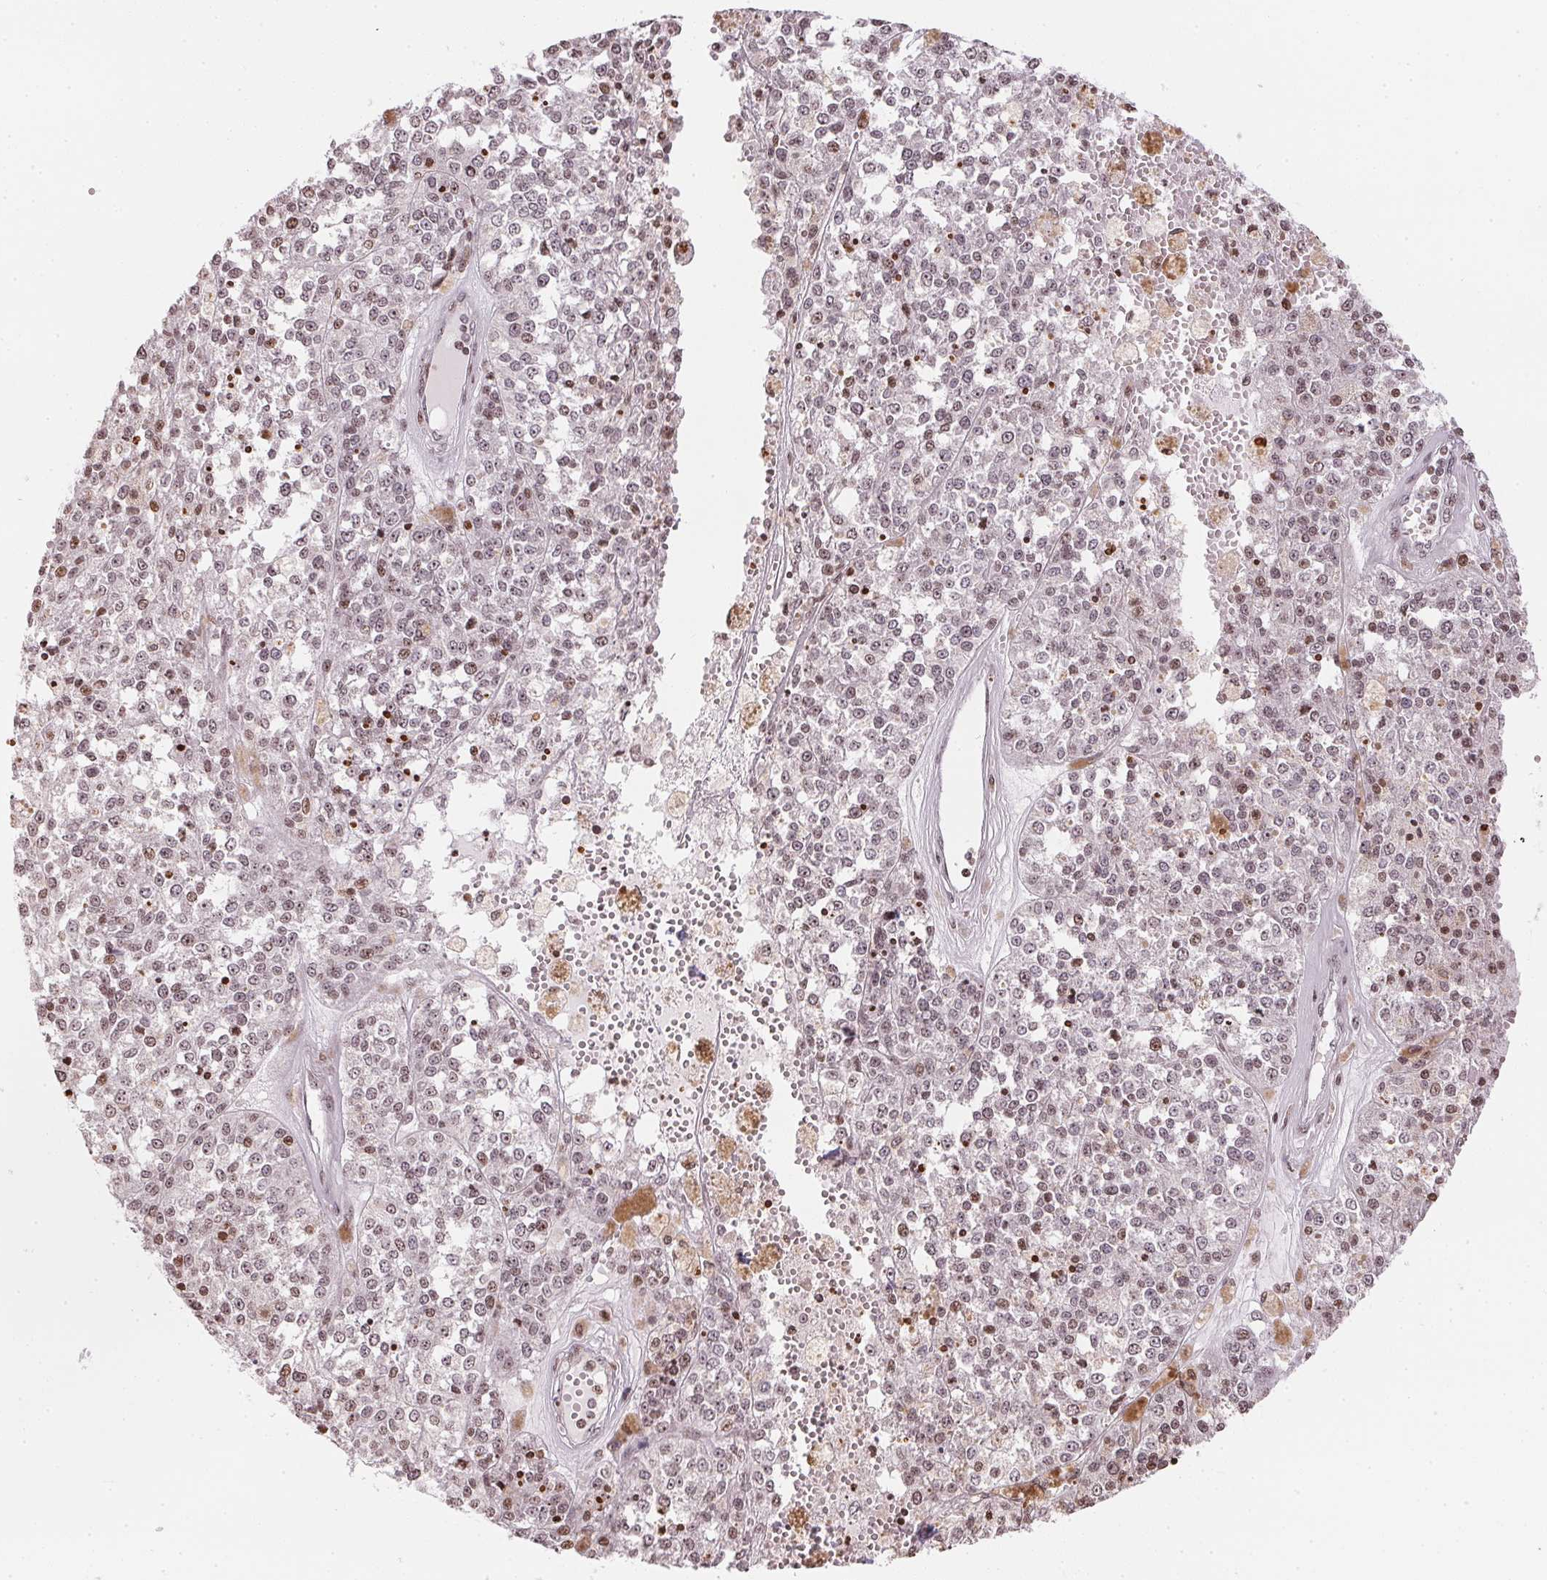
{"staining": {"intensity": "weak", "quantity": "<25%", "location": "nuclear"}, "tissue": "melanoma", "cell_type": "Tumor cells", "image_type": "cancer", "snomed": [{"axis": "morphology", "description": "Malignant melanoma, Metastatic site"}, {"axis": "topography", "description": "Lymph node"}], "caption": "The IHC histopathology image has no significant staining in tumor cells of malignant melanoma (metastatic site) tissue.", "gene": "RNF181", "patient": {"sex": "female", "age": 64}}